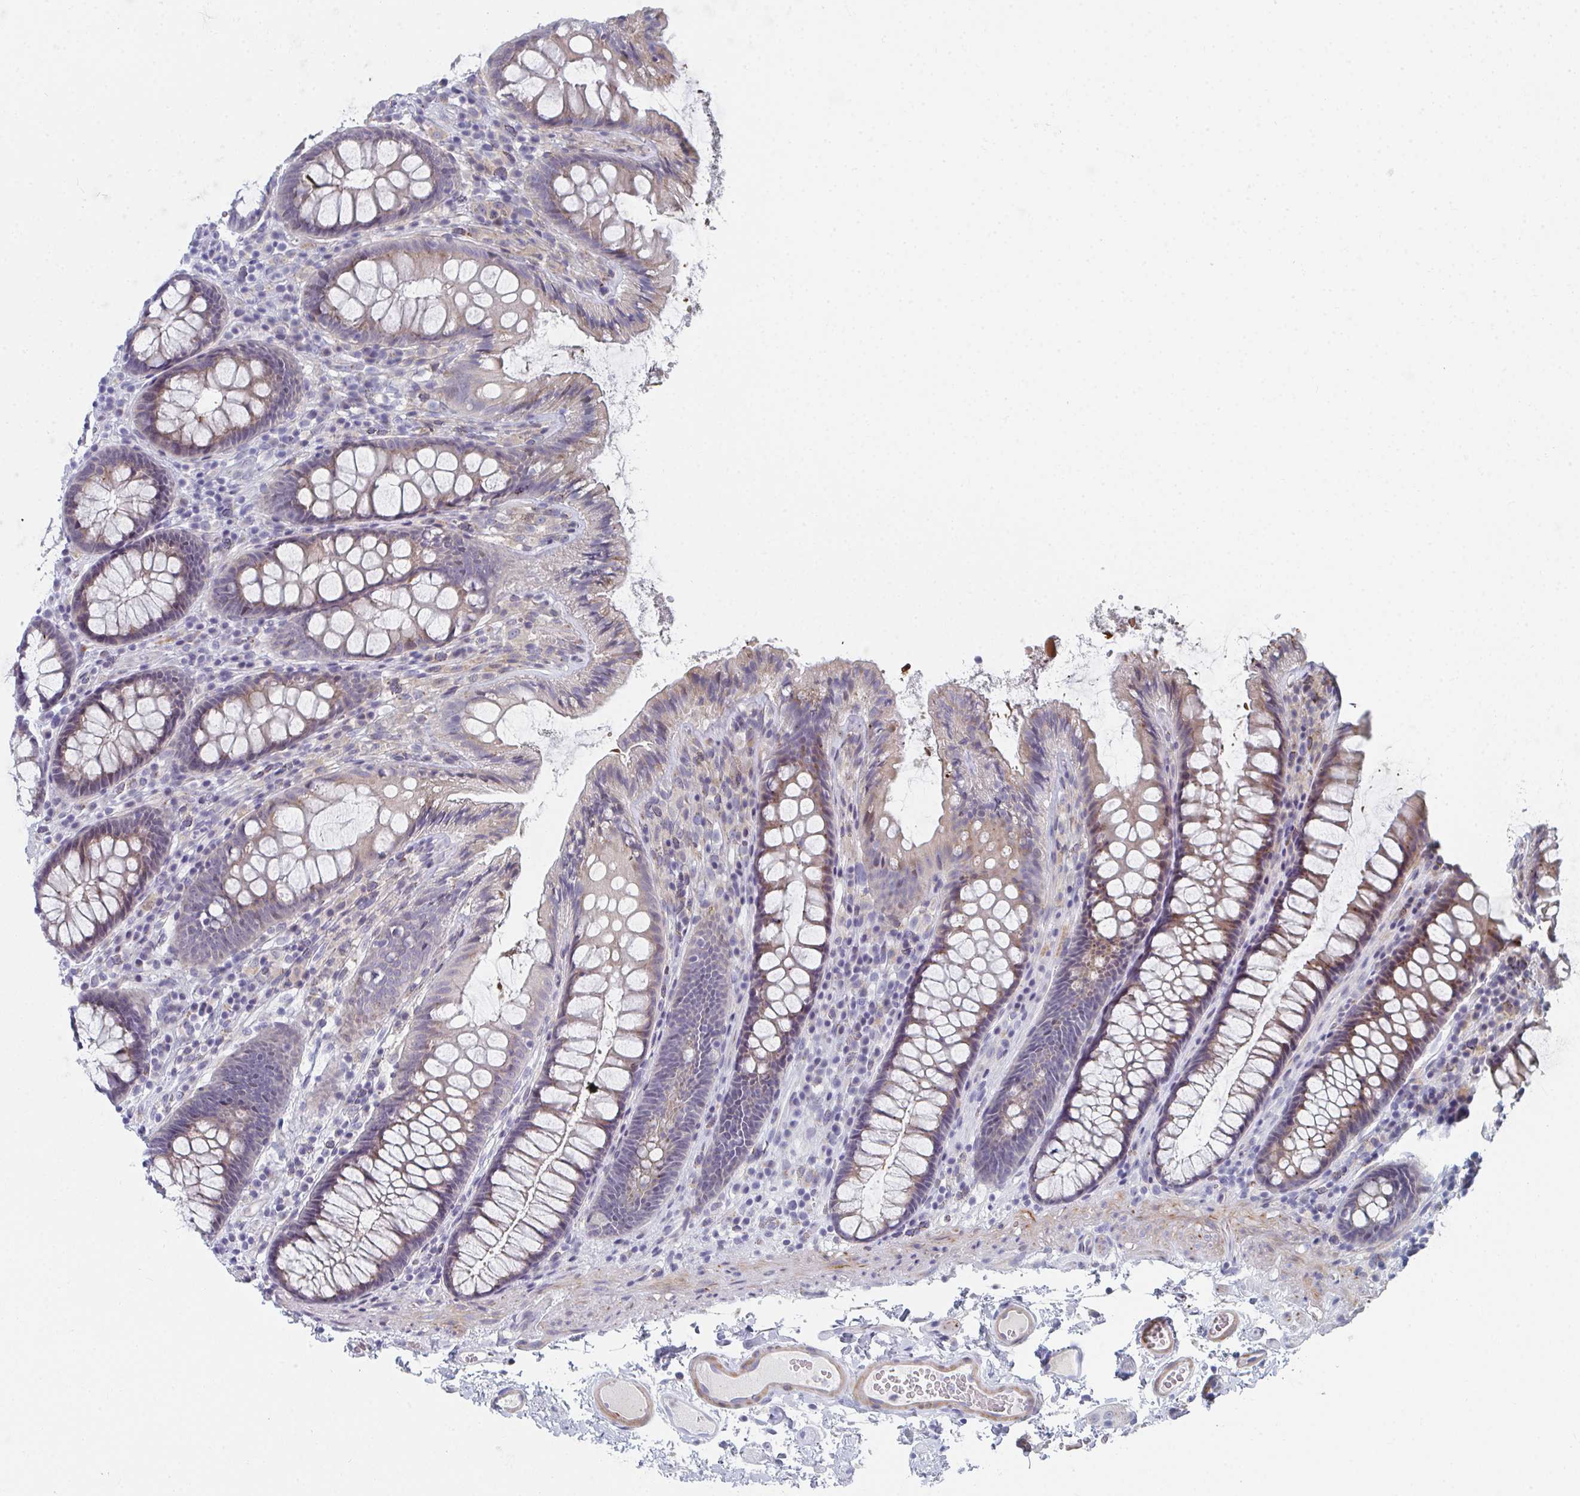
{"staining": {"intensity": "moderate", "quantity": "25%-75%", "location": "cytoplasmic/membranous"}, "tissue": "colon", "cell_type": "Endothelial cells", "image_type": "normal", "snomed": [{"axis": "morphology", "description": "Normal tissue, NOS"}, {"axis": "topography", "description": "Colon"}], "caption": "This image exhibits immunohistochemistry (IHC) staining of benign colon, with medium moderate cytoplasmic/membranous expression in about 25%-75% of endothelial cells.", "gene": "PSMG1", "patient": {"sex": "male", "age": 84}}